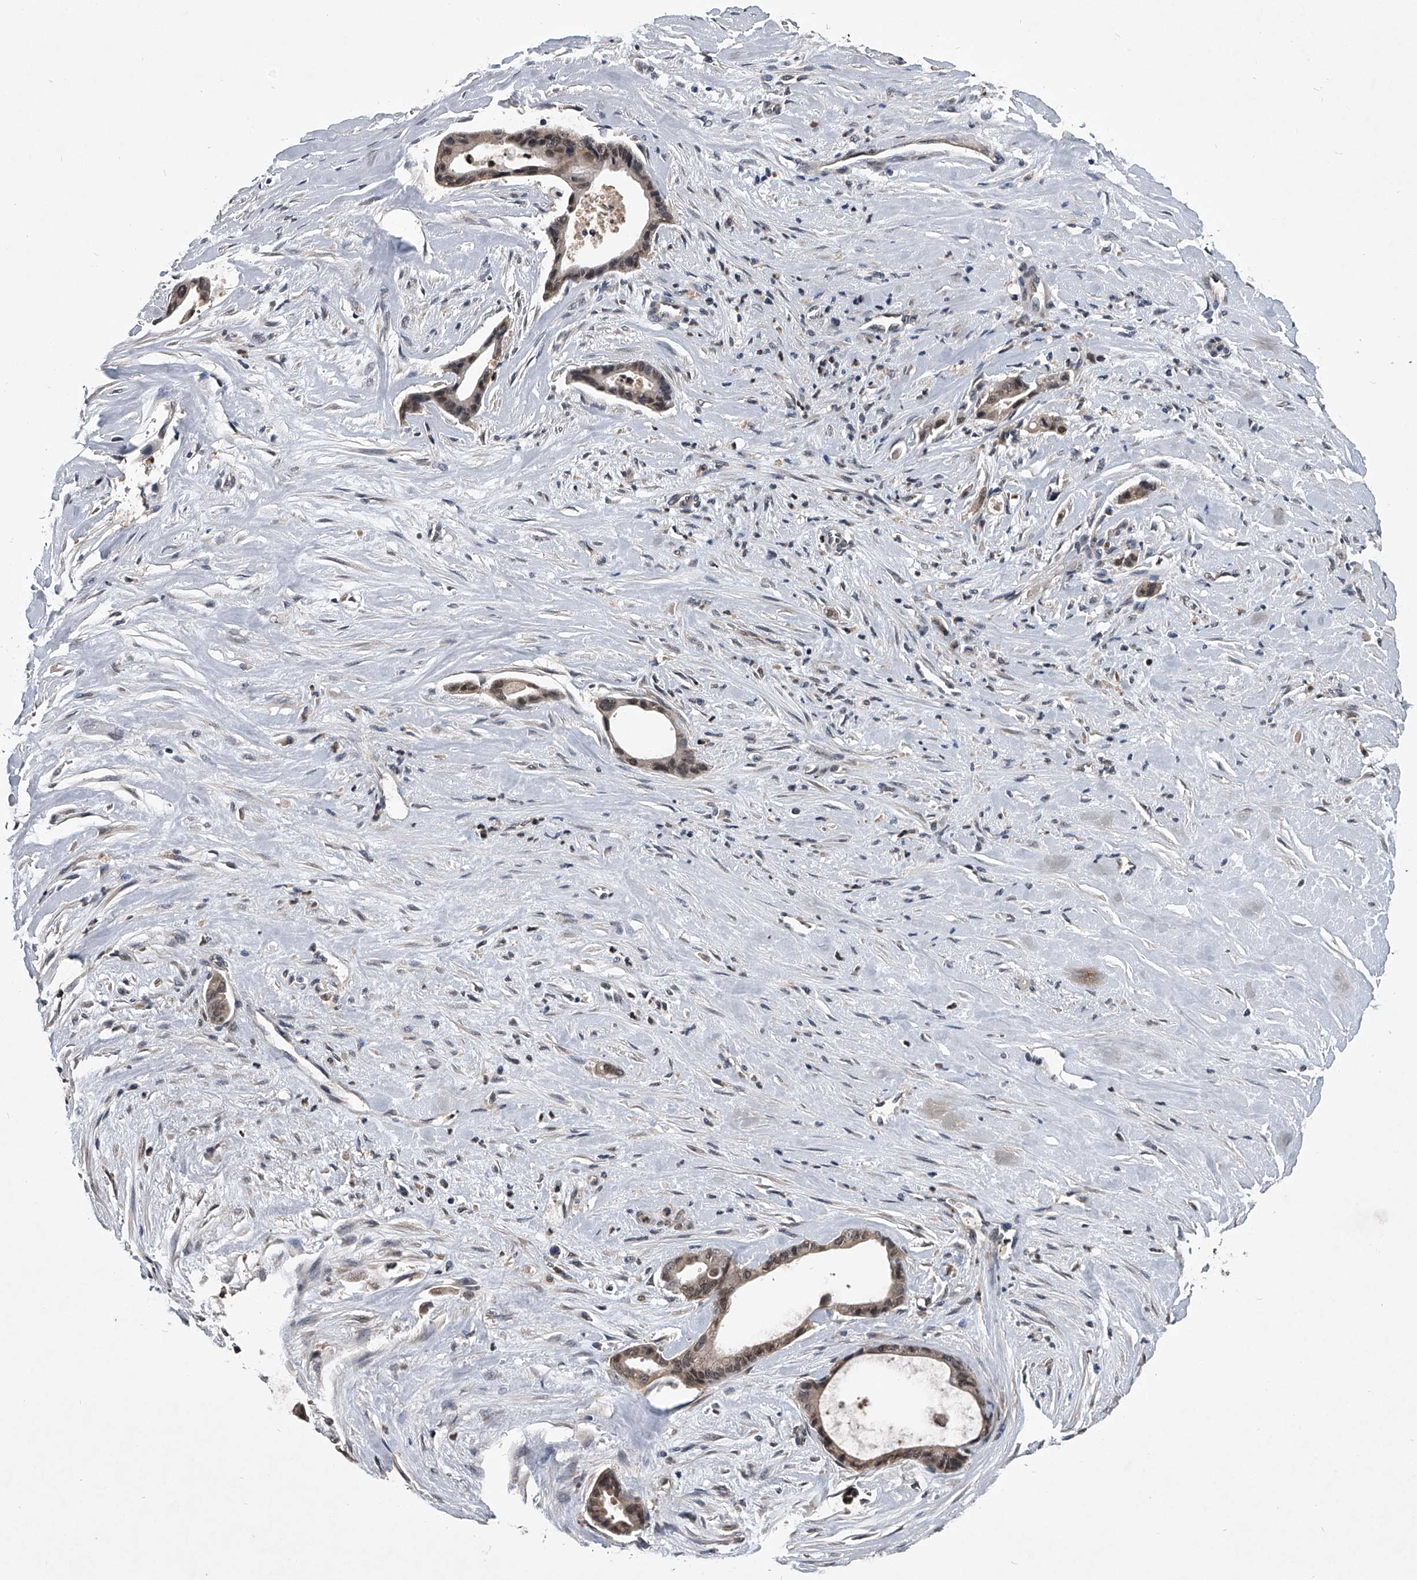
{"staining": {"intensity": "moderate", "quantity": ">75%", "location": "nuclear"}, "tissue": "liver cancer", "cell_type": "Tumor cells", "image_type": "cancer", "snomed": [{"axis": "morphology", "description": "Cholangiocarcinoma"}, {"axis": "topography", "description": "Liver"}], "caption": "Moderate nuclear protein staining is seen in about >75% of tumor cells in liver cancer (cholangiocarcinoma).", "gene": "TSNAX", "patient": {"sex": "female", "age": 55}}